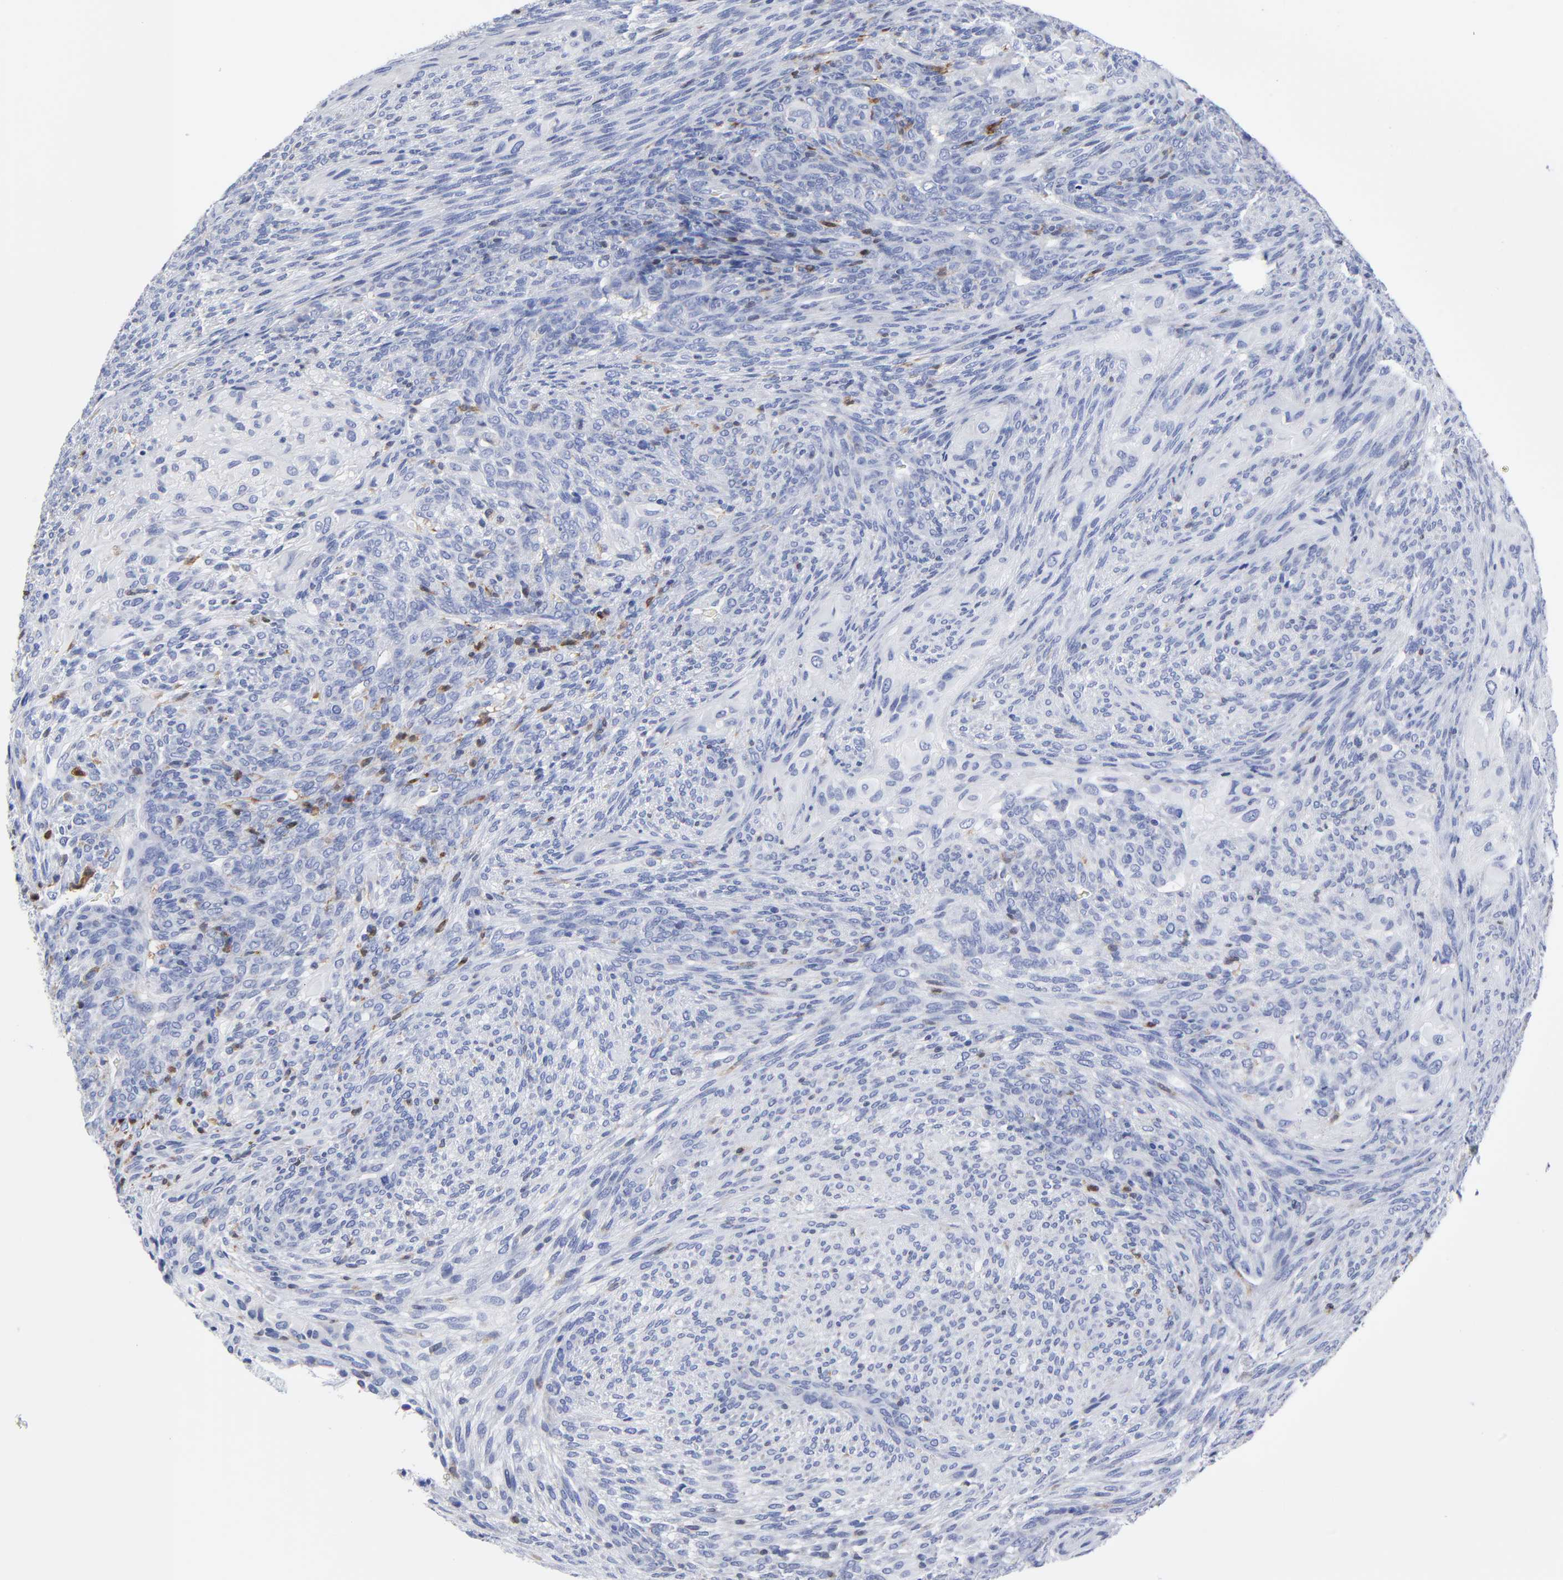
{"staining": {"intensity": "negative", "quantity": "none", "location": "none"}, "tissue": "glioma", "cell_type": "Tumor cells", "image_type": "cancer", "snomed": [{"axis": "morphology", "description": "Glioma, malignant, High grade"}, {"axis": "topography", "description": "Cerebral cortex"}], "caption": "Immunohistochemistry (IHC) of human malignant glioma (high-grade) shows no positivity in tumor cells.", "gene": "PTP4A1", "patient": {"sex": "female", "age": 55}}